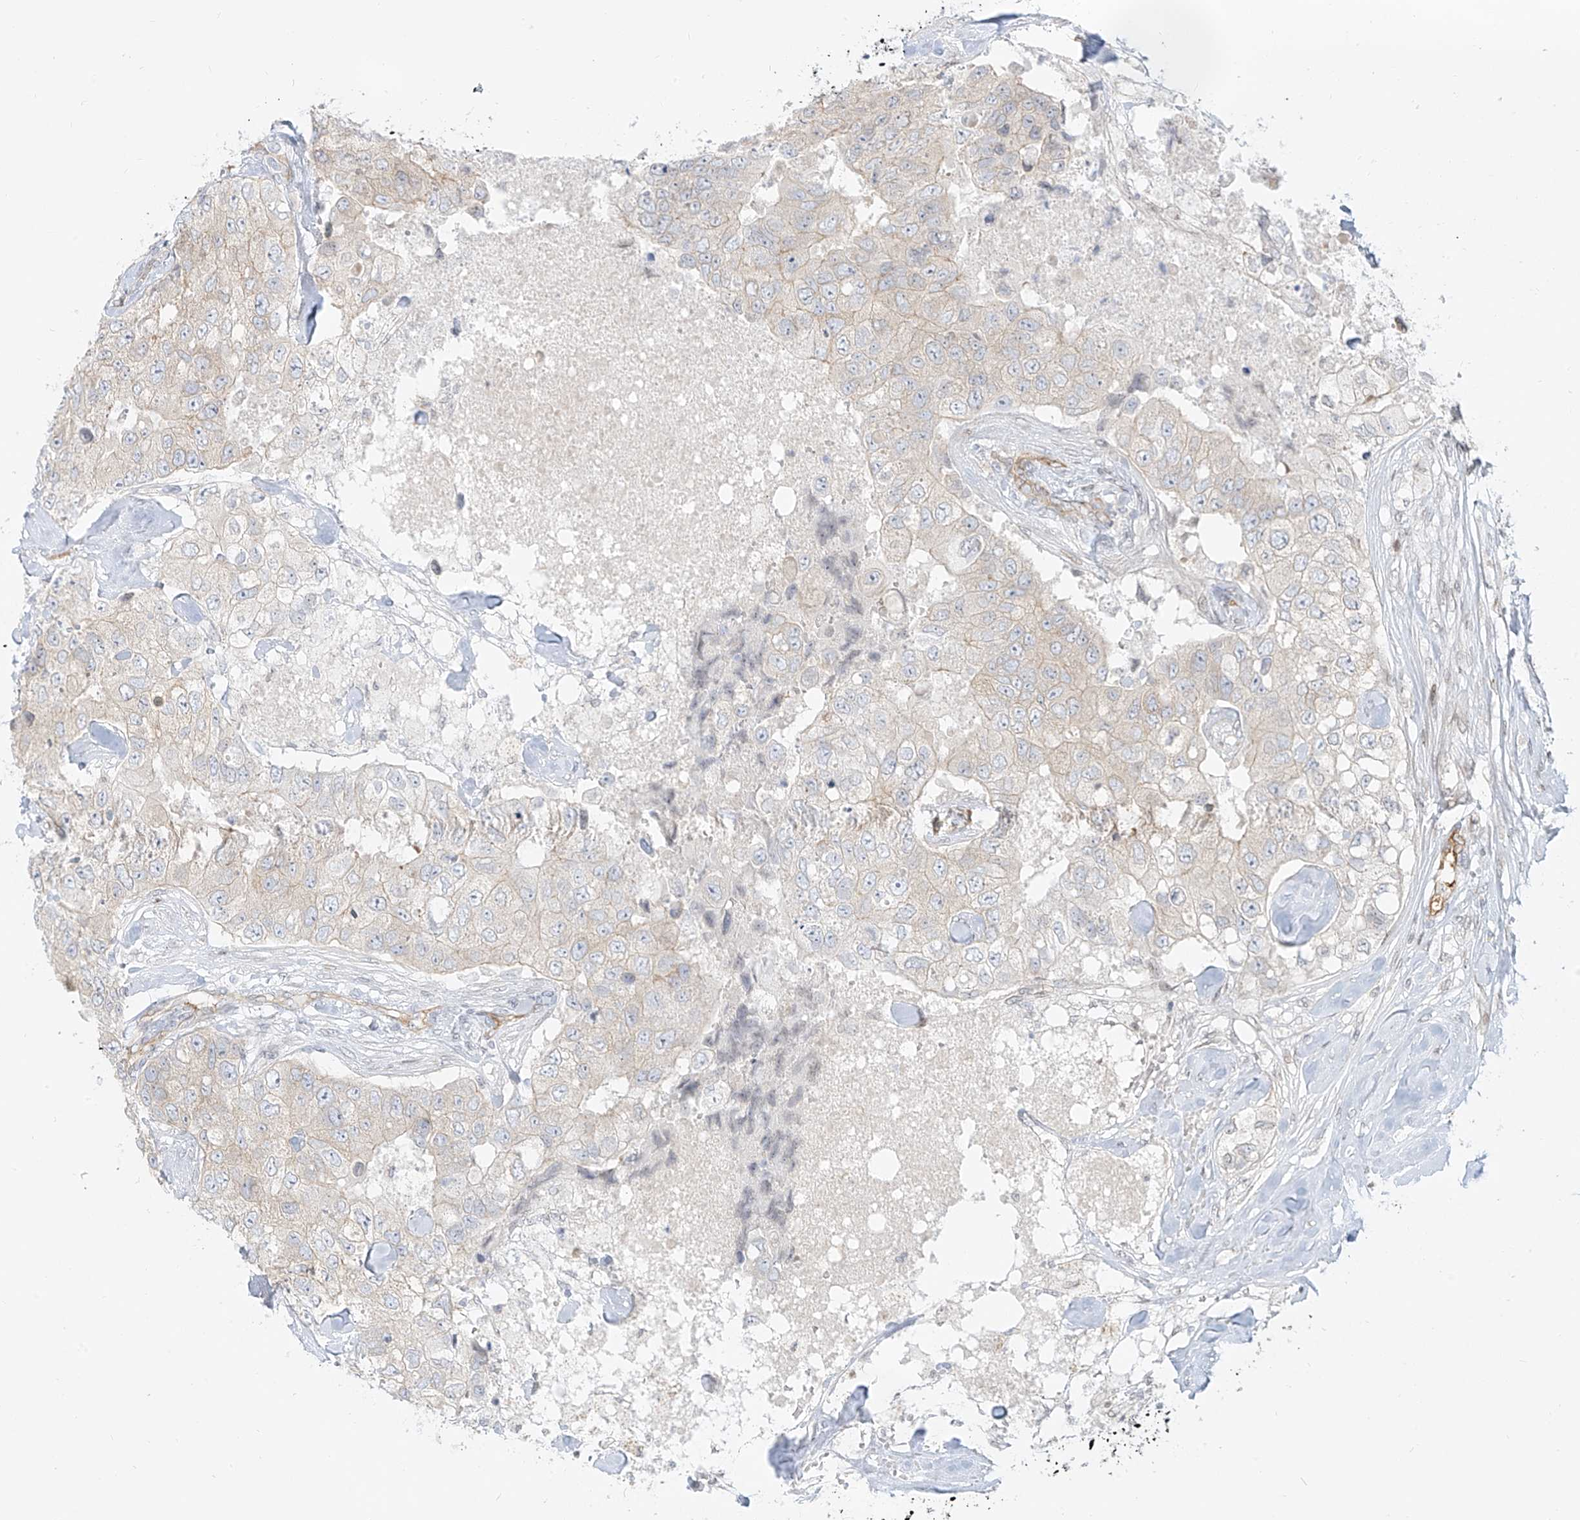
{"staining": {"intensity": "negative", "quantity": "none", "location": "none"}, "tissue": "breast cancer", "cell_type": "Tumor cells", "image_type": "cancer", "snomed": [{"axis": "morphology", "description": "Duct carcinoma"}, {"axis": "topography", "description": "Breast"}], "caption": "Immunohistochemical staining of infiltrating ductal carcinoma (breast) demonstrates no significant positivity in tumor cells. (DAB immunohistochemistry, high magnification).", "gene": "NHSL1", "patient": {"sex": "female", "age": 62}}